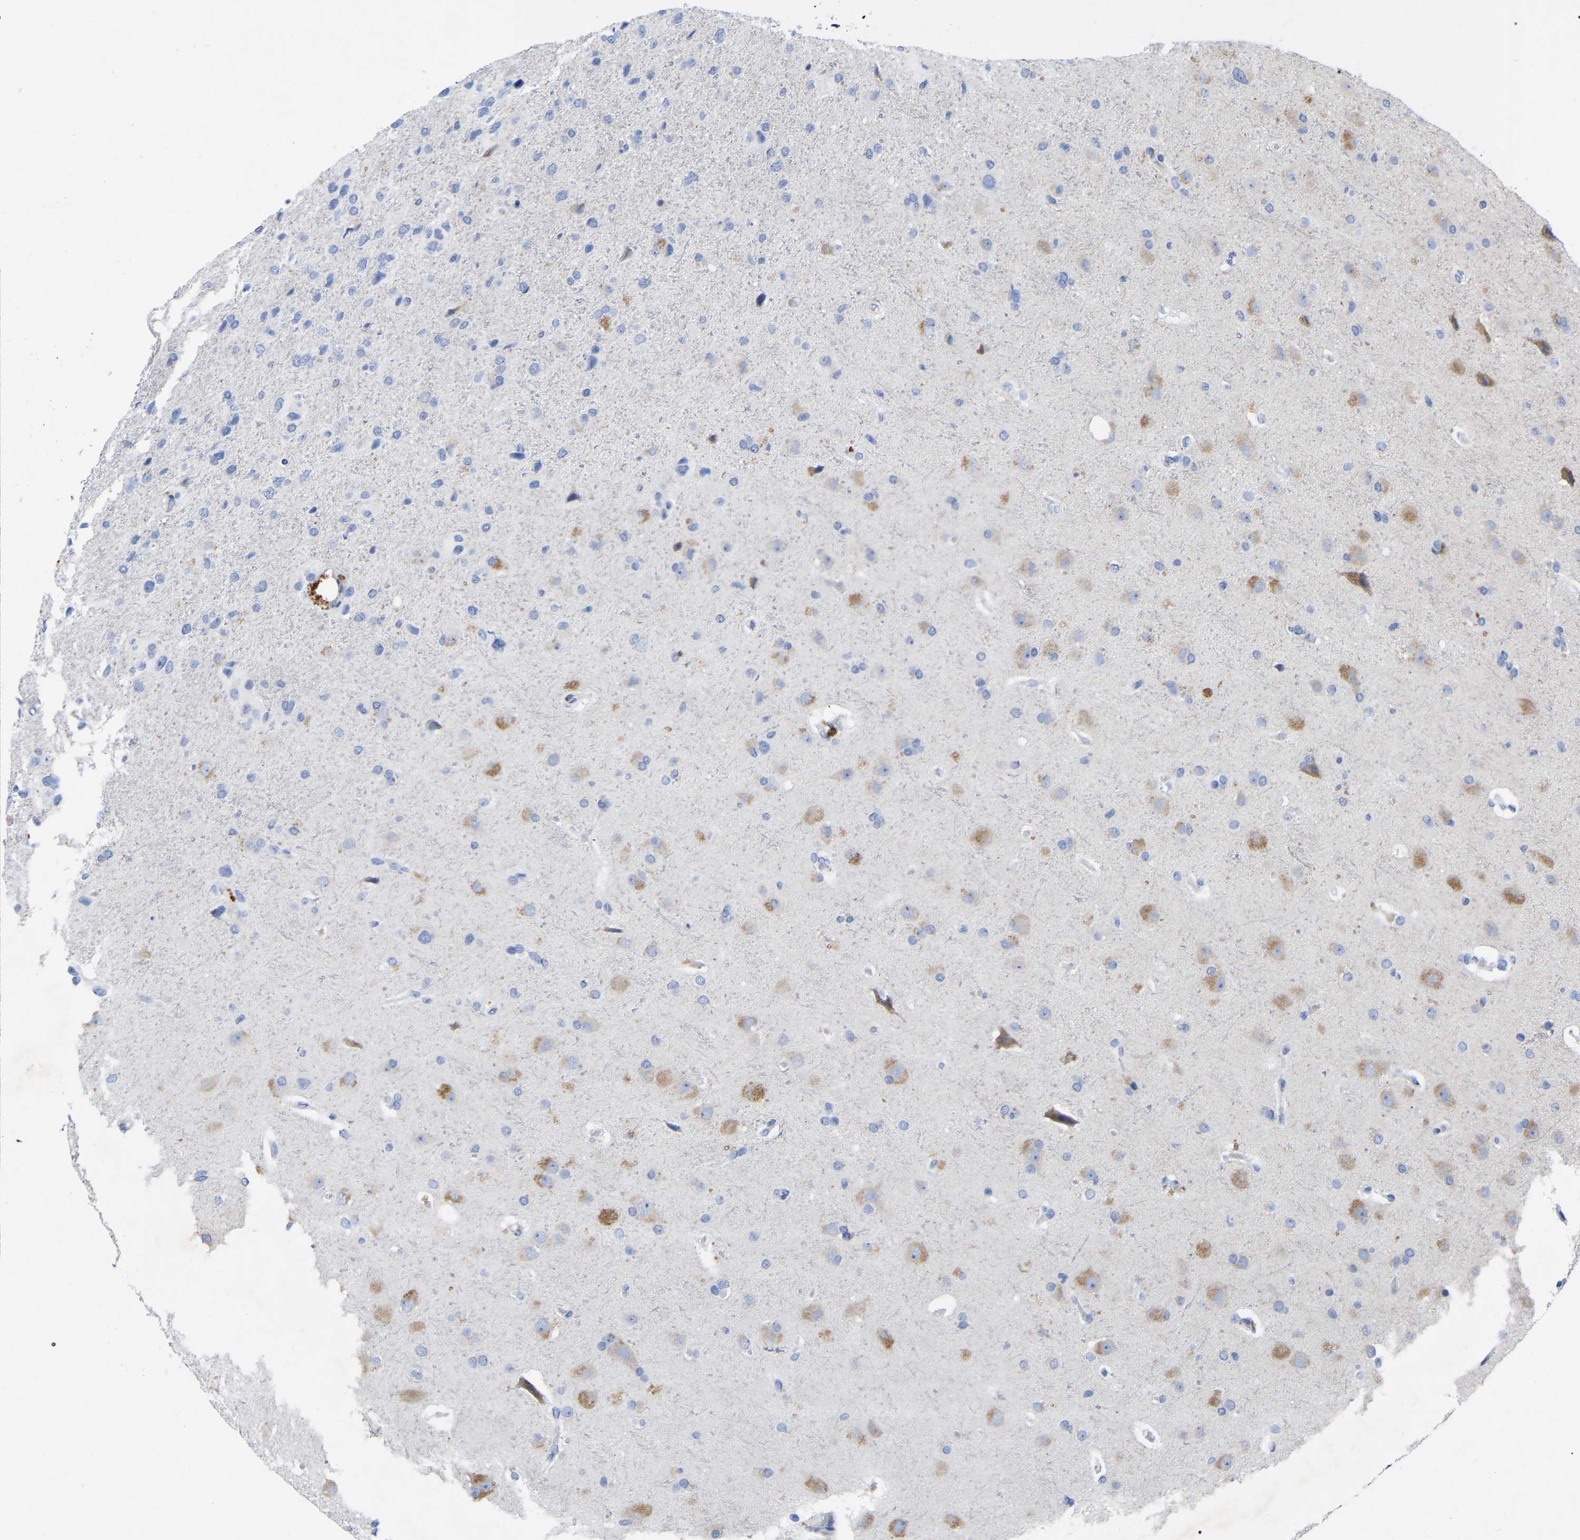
{"staining": {"intensity": "moderate", "quantity": "<25%", "location": "cytoplasmic/membranous"}, "tissue": "glioma", "cell_type": "Tumor cells", "image_type": "cancer", "snomed": [{"axis": "morphology", "description": "Glioma, malignant, High grade"}, {"axis": "topography", "description": "Brain"}], "caption": "The immunohistochemical stain labels moderate cytoplasmic/membranous positivity in tumor cells of glioma tissue.", "gene": "PTPN7", "patient": {"sex": "female", "age": 58}}